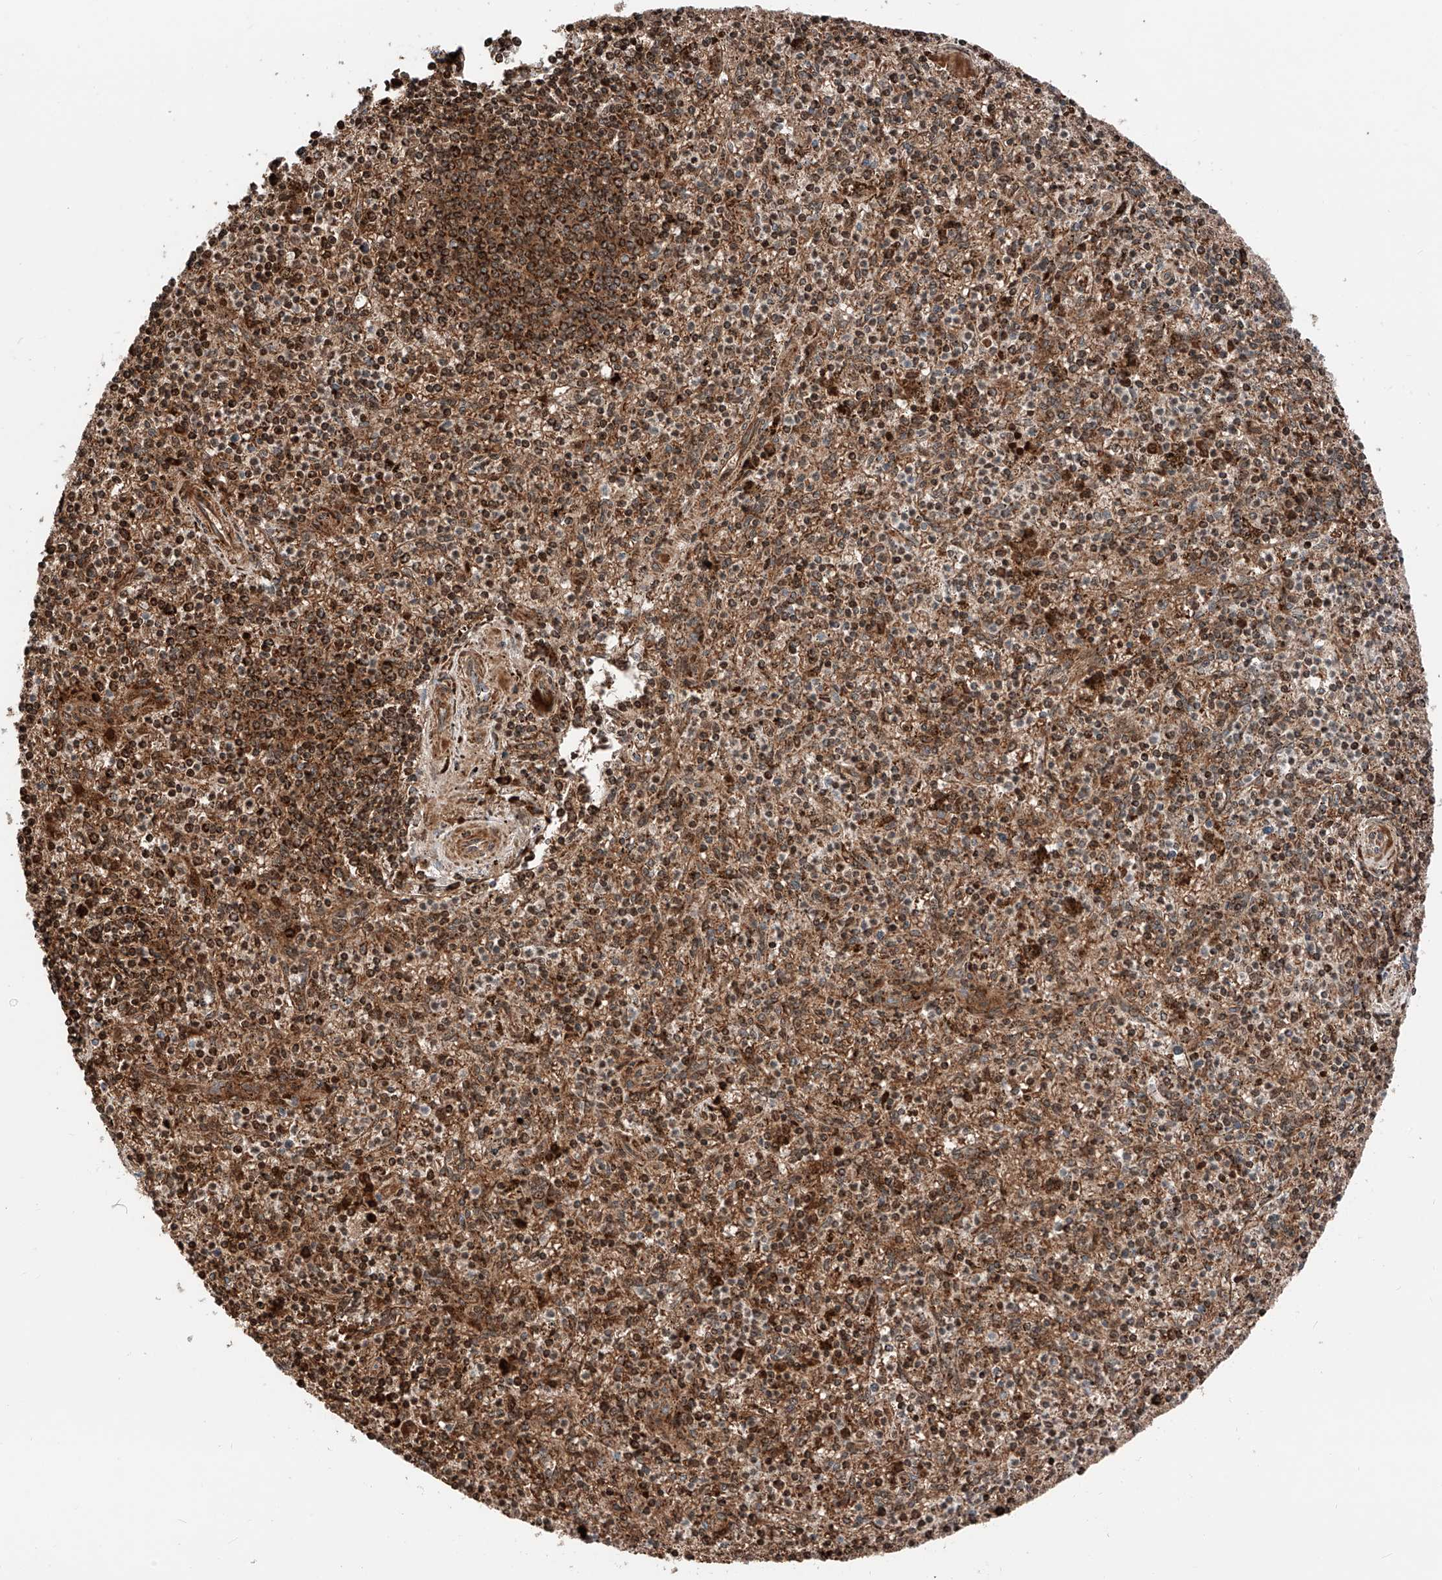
{"staining": {"intensity": "strong", "quantity": "25%-75%", "location": "cytoplasmic/membranous"}, "tissue": "spleen", "cell_type": "Cells in red pulp", "image_type": "normal", "snomed": [{"axis": "morphology", "description": "Normal tissue, NOS"}, {"axis": "topography", "description": "Spleen"}], "caption": "The histopathology image shows immunohistochemical staining of unremarkable spleen. There is strong cytoplasmic/membranous expression is appreciated in approximately 25%-75% of cells in red pulp.", "gene": "ZSCAN29", "patient": {"sex": "male", "age": 72}}